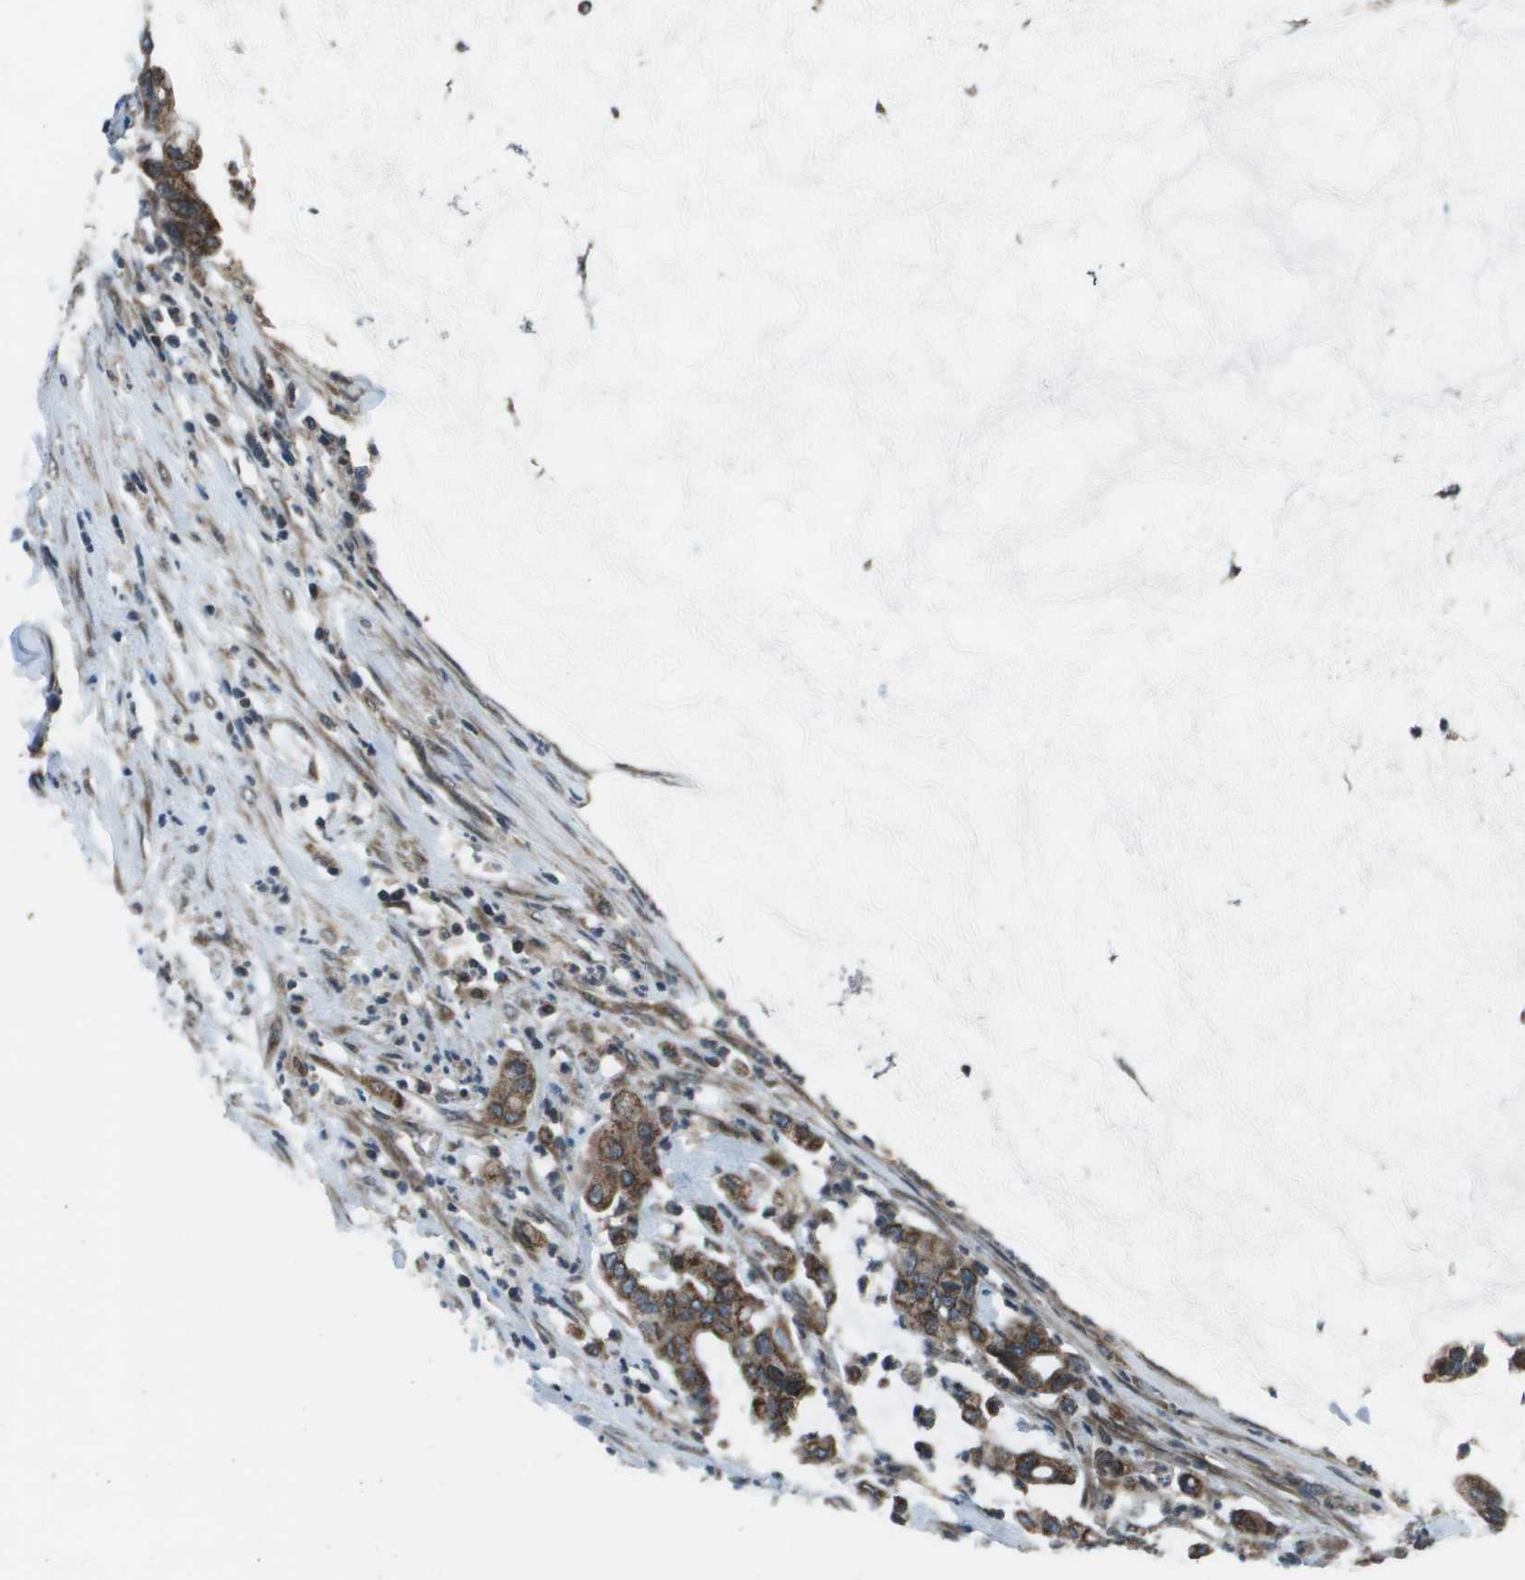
{"staining": {"intensity": "moderate", "quantity": ">75%", "location": "cytoplasmic/membranous"}, "tissue": "pancreatic cancer", "cell_type": "Tumor cells", "image_type": "cancer", "snomed": [{"axis": "morphology", "description": "Adenocarcinoma, NOS"}, {"axis": "topography", "description": "Pancreas"}], "caption": "Tumor cells display medium levels of moderate cytoplasmic/membranous expression in about >75% of cells in human pancreatic cancer.", "gene": "PPFIA1", "patient": {"sex": "male", "age": 41}}